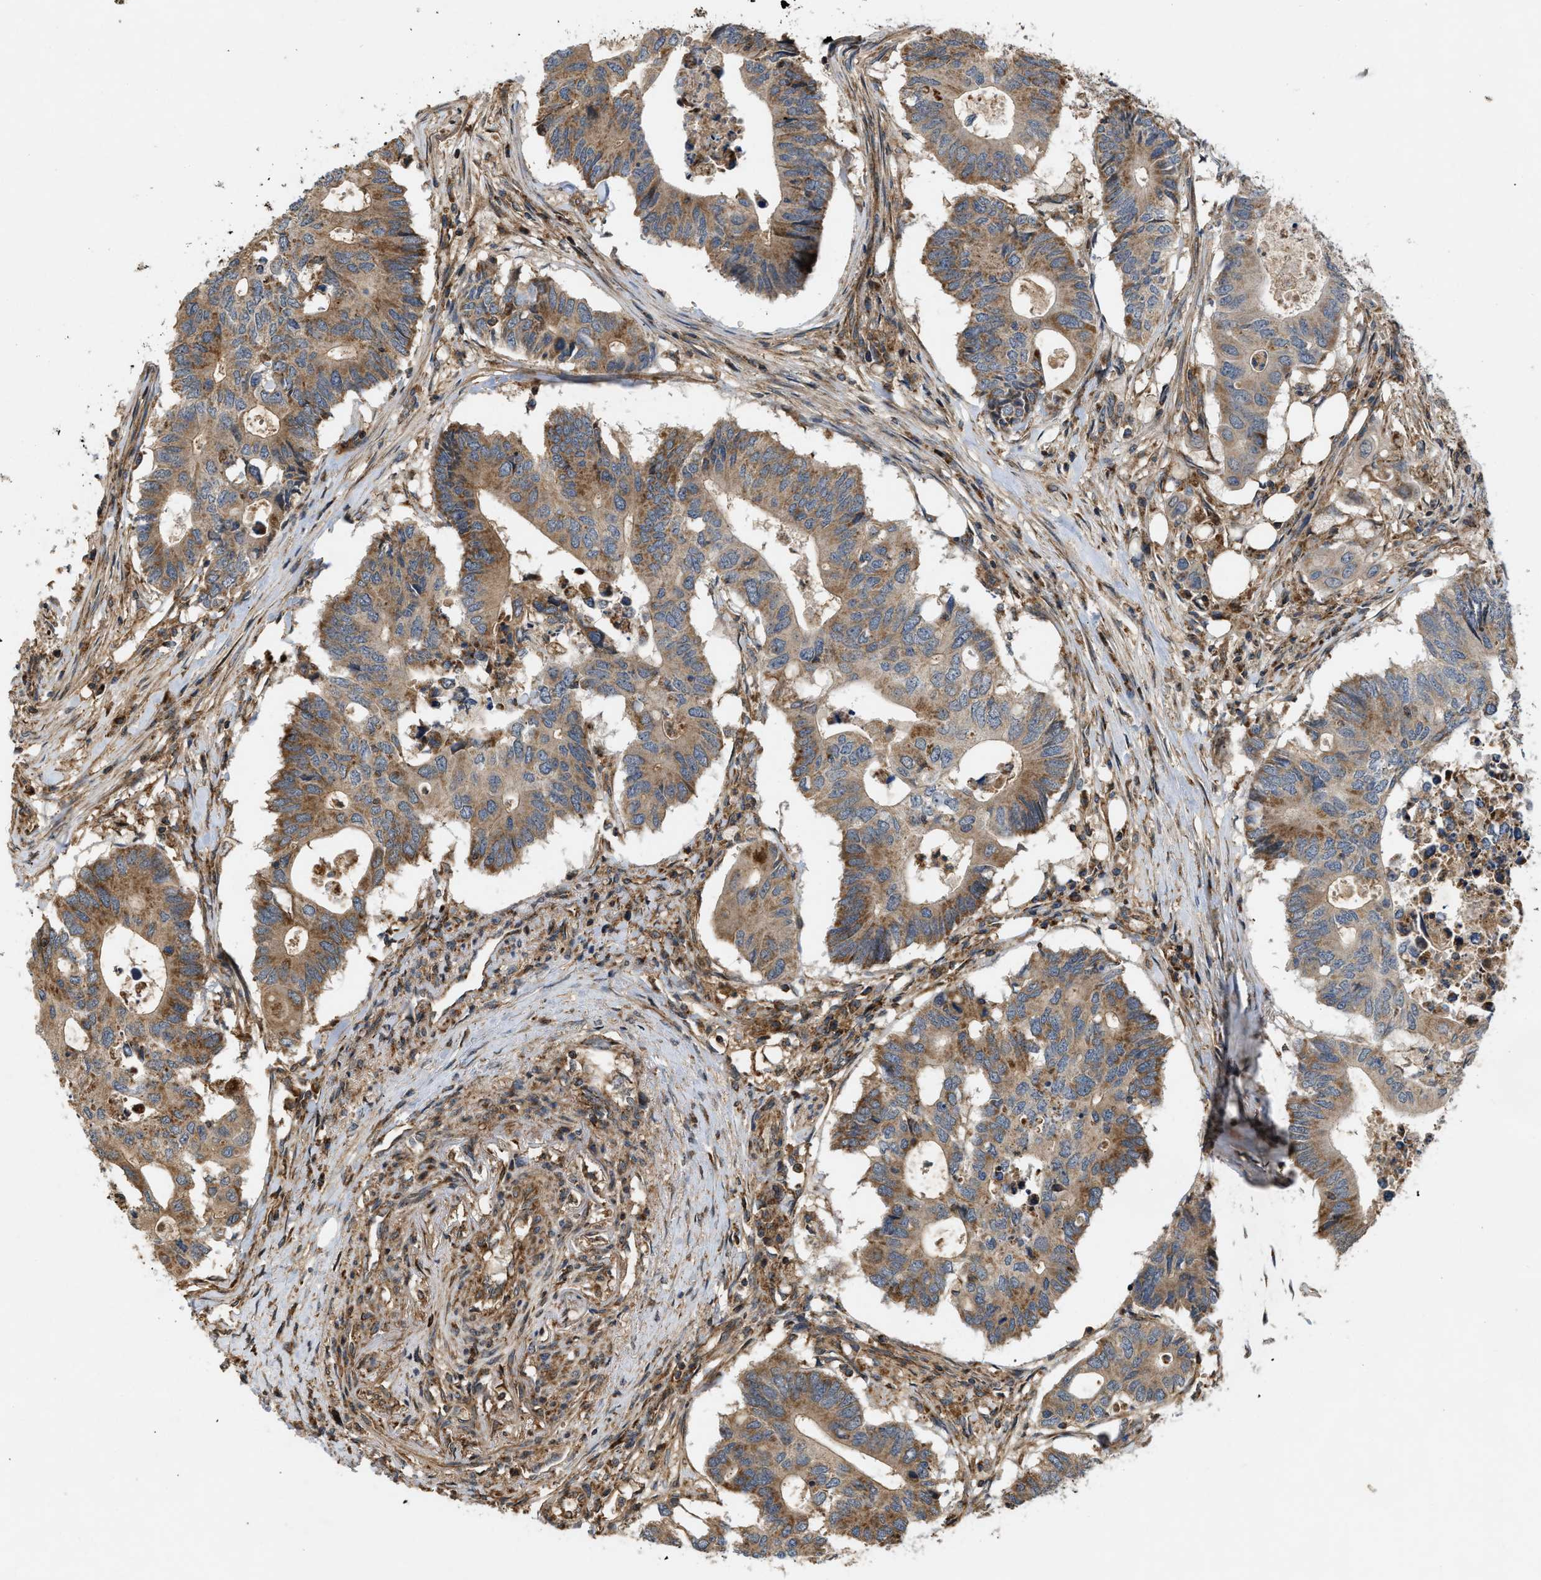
{"staining": {"intensity": "moderate", "quantity": ">75%", "location": "cytoplasmic/membranous"}, "tissue": "colorectal cancer", "cell_type": "Tumor cells", "image_type": "cancer", "snomed": [{"axis": "morphology", "description": "Adenocarcinoma, NOS"}, {"axis": "topography", "description": "Colon"}], "caption": "Tumor cells display medium levels of moderate cytoplasmic/membranous staining in approximately >75% of cells in human colorectal adenocarcinoma.", "gene": "GNB4", "patient": {"sex": "male", "age": 71}}